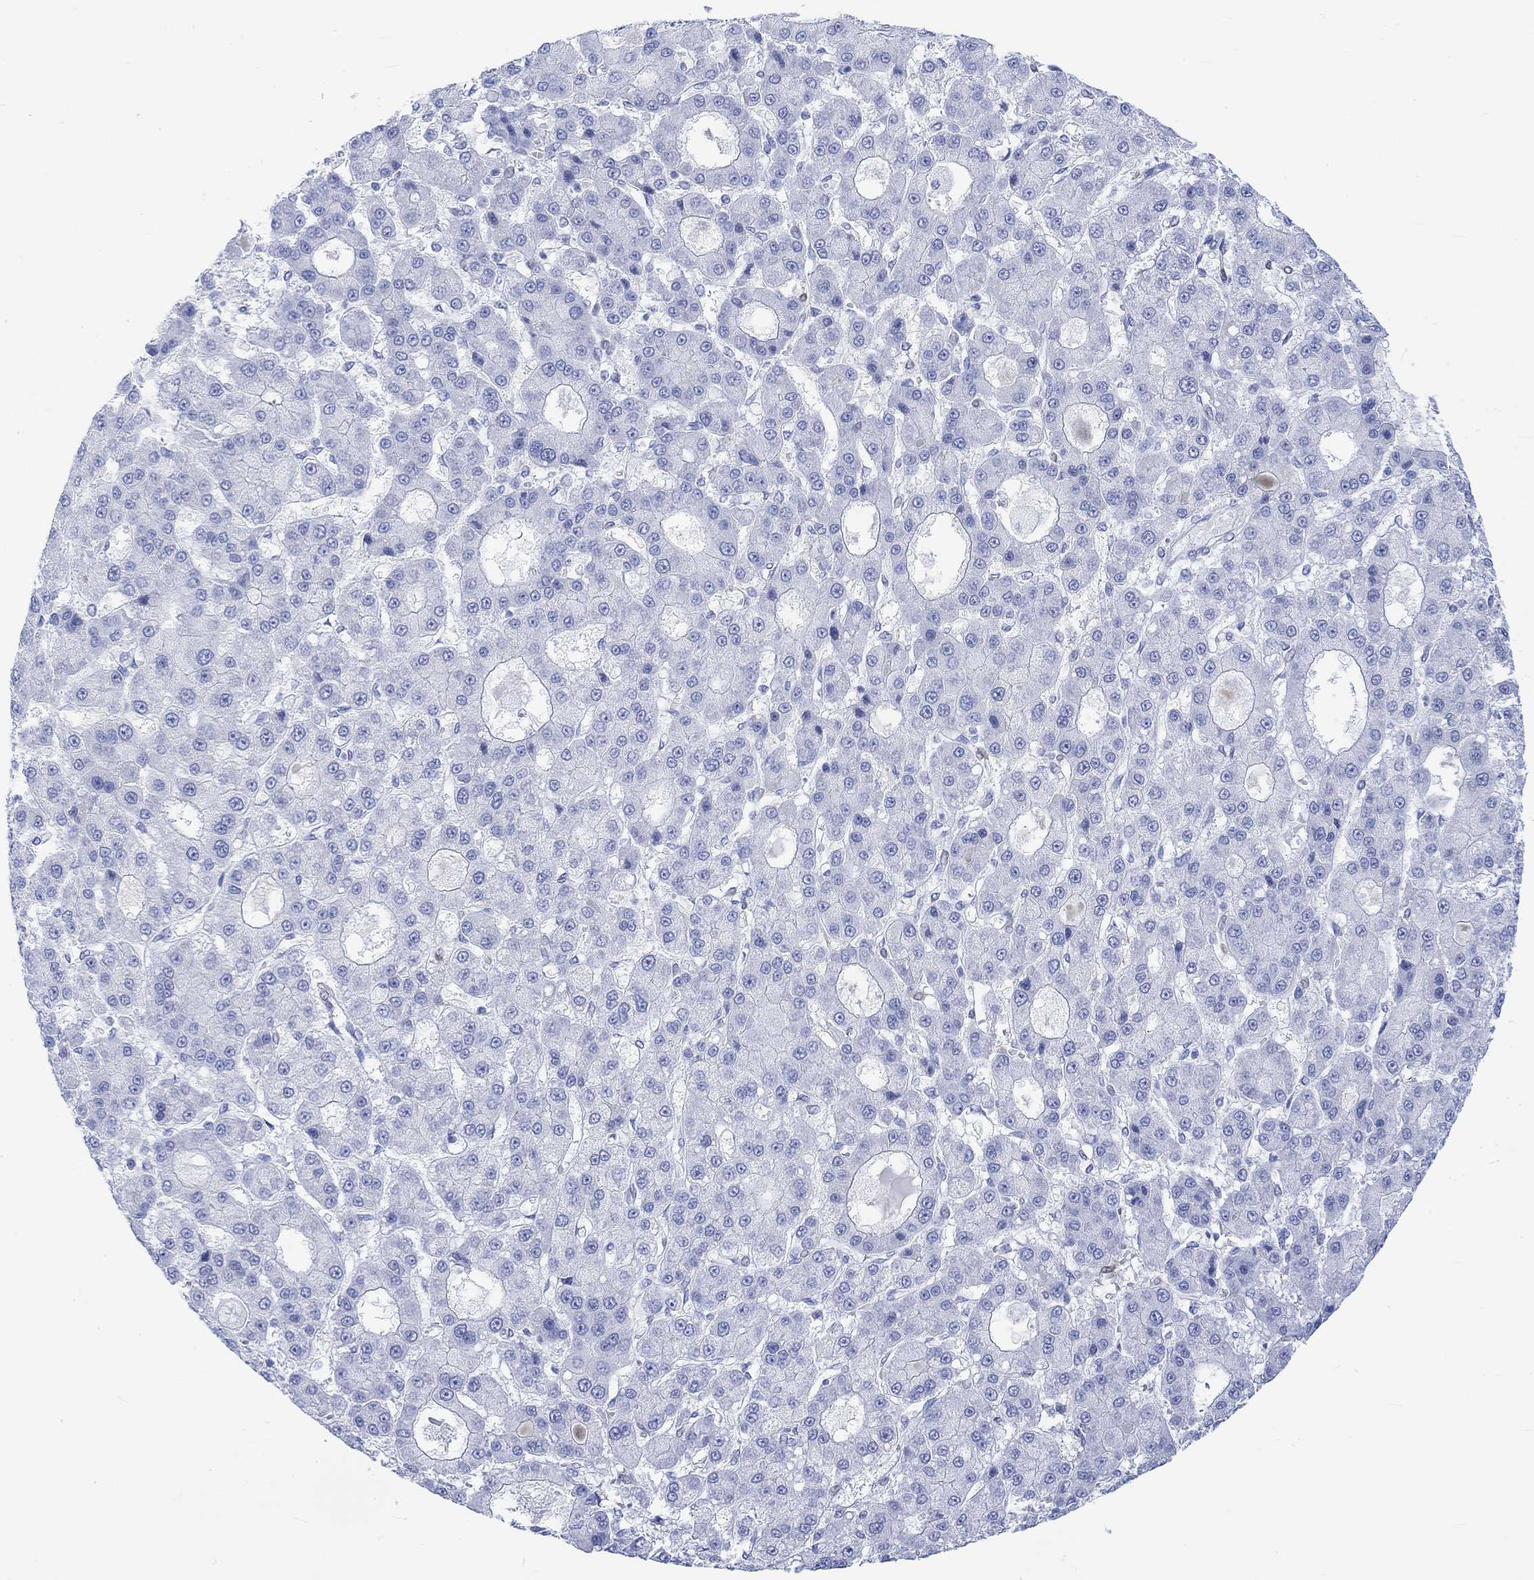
{"staining": {"intensity": "negative", "quantity": "none", "location": "none"}, "tissue": "liver cancer", "cell_type": "Tumor cells", "image_type": "cancer", "snomed": [{"axis": "morphology", "description": "Carcinoma, Hepatocellular, NOS"}, {"axis": "topography", "description": "Liver"}], "caption": "Immunohistochemistry (IHC) photomicrograph of human liver cancer stained for a protein (brown), which exhibits no staining in tumor cells.", "gene": "TPPP3", "patient": {"sex": "male", "age": 70}}